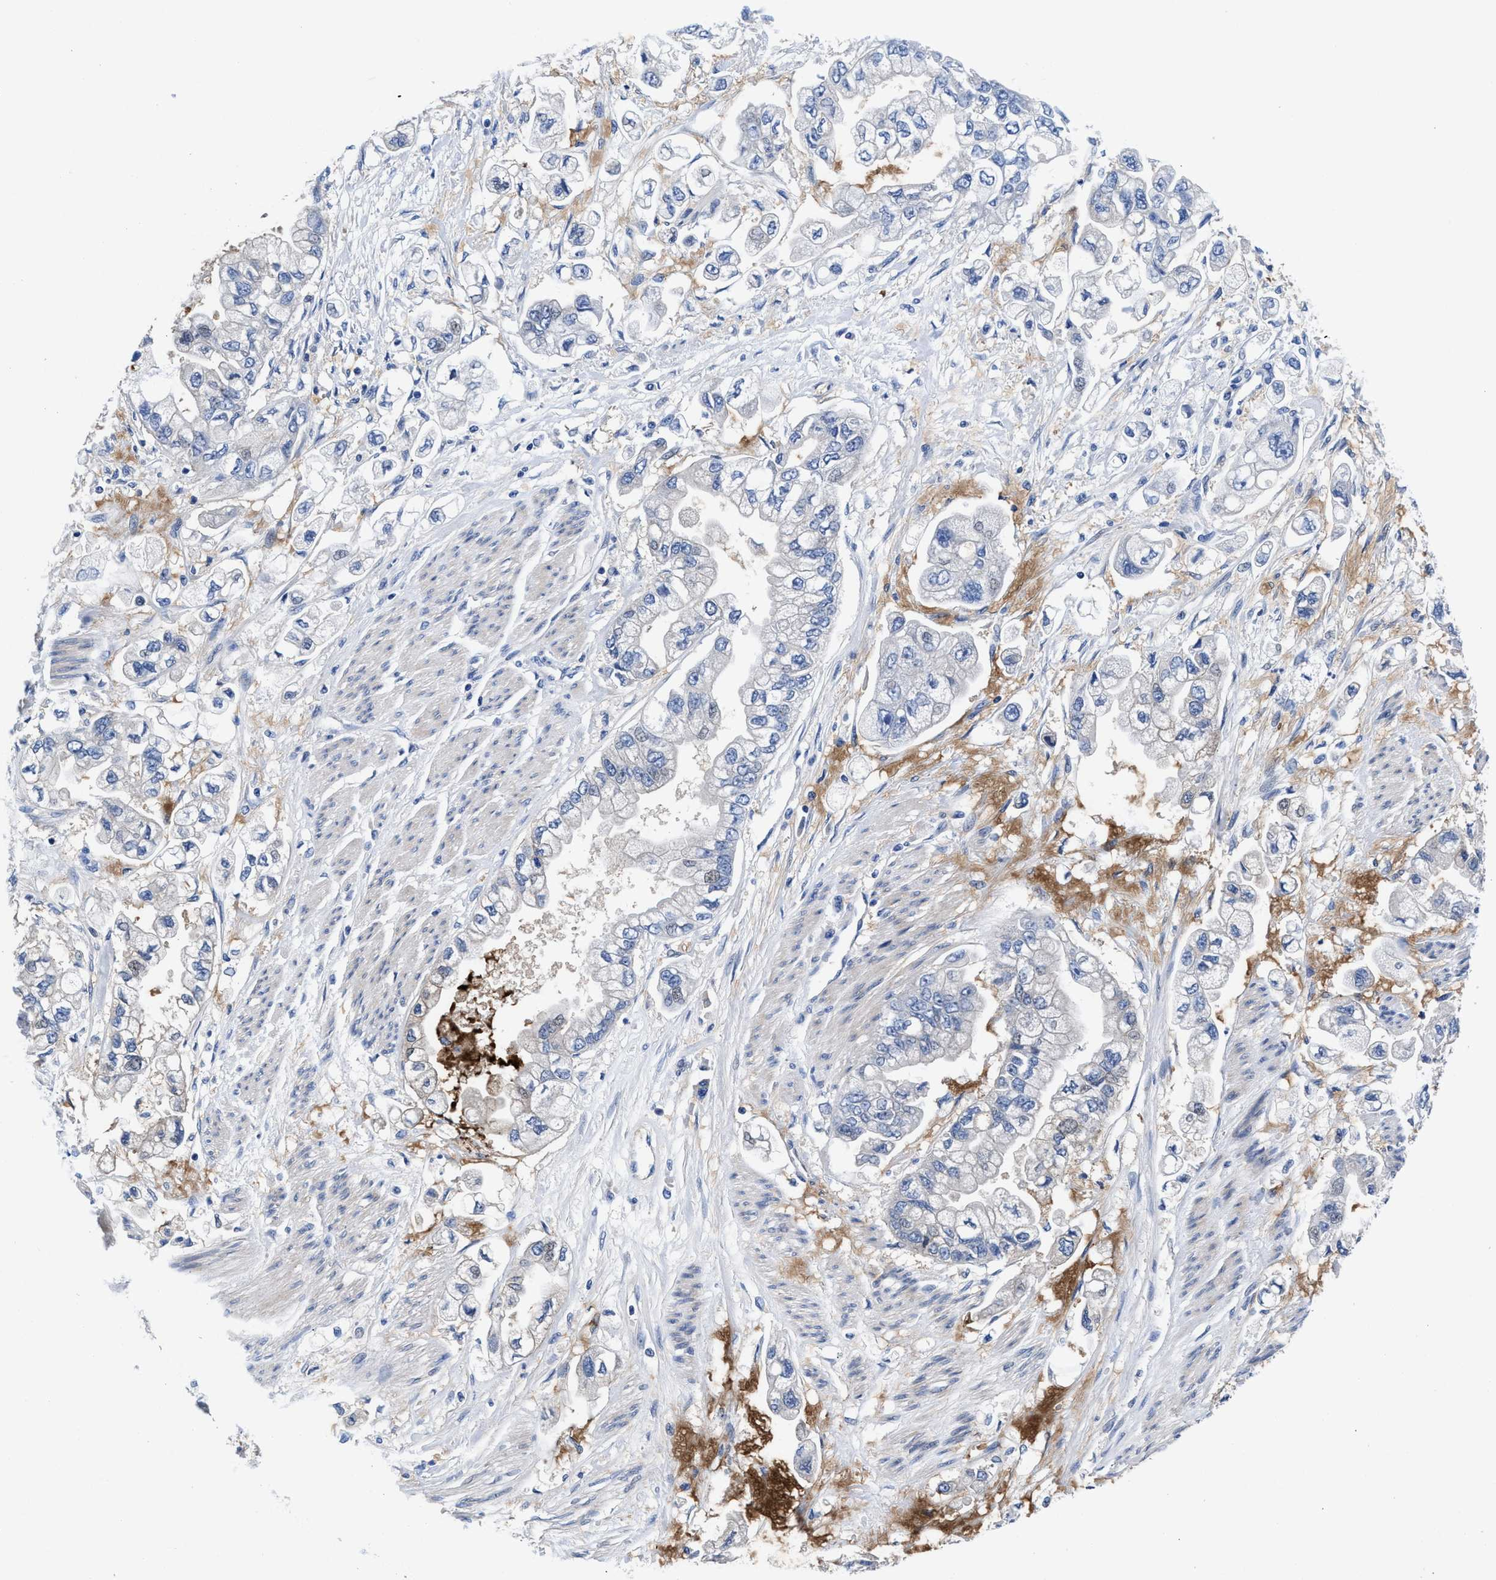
{"staining": {"intensity": "negative", "quantity": "none", "location": "none"}, "tissue": "stomach cancer", "cell_type": "Tumor cells", "image_type": "cancer", "snomed": [{"axis": "morphology", "description": "Normal tissue, NOS"}, {"axis": "morphology", "description": "Adenocarcinoma, NOS"}, {"axis": "topography", "description": "Stomach"}], "caption": "Human stomach cancer (adenocarcinoma) stained for a protein using immunohistochemistry (IHC) displays no staining in tumor cells.", "gene": "DHRS13", "patient": {"sex": "male", "age": 62}}